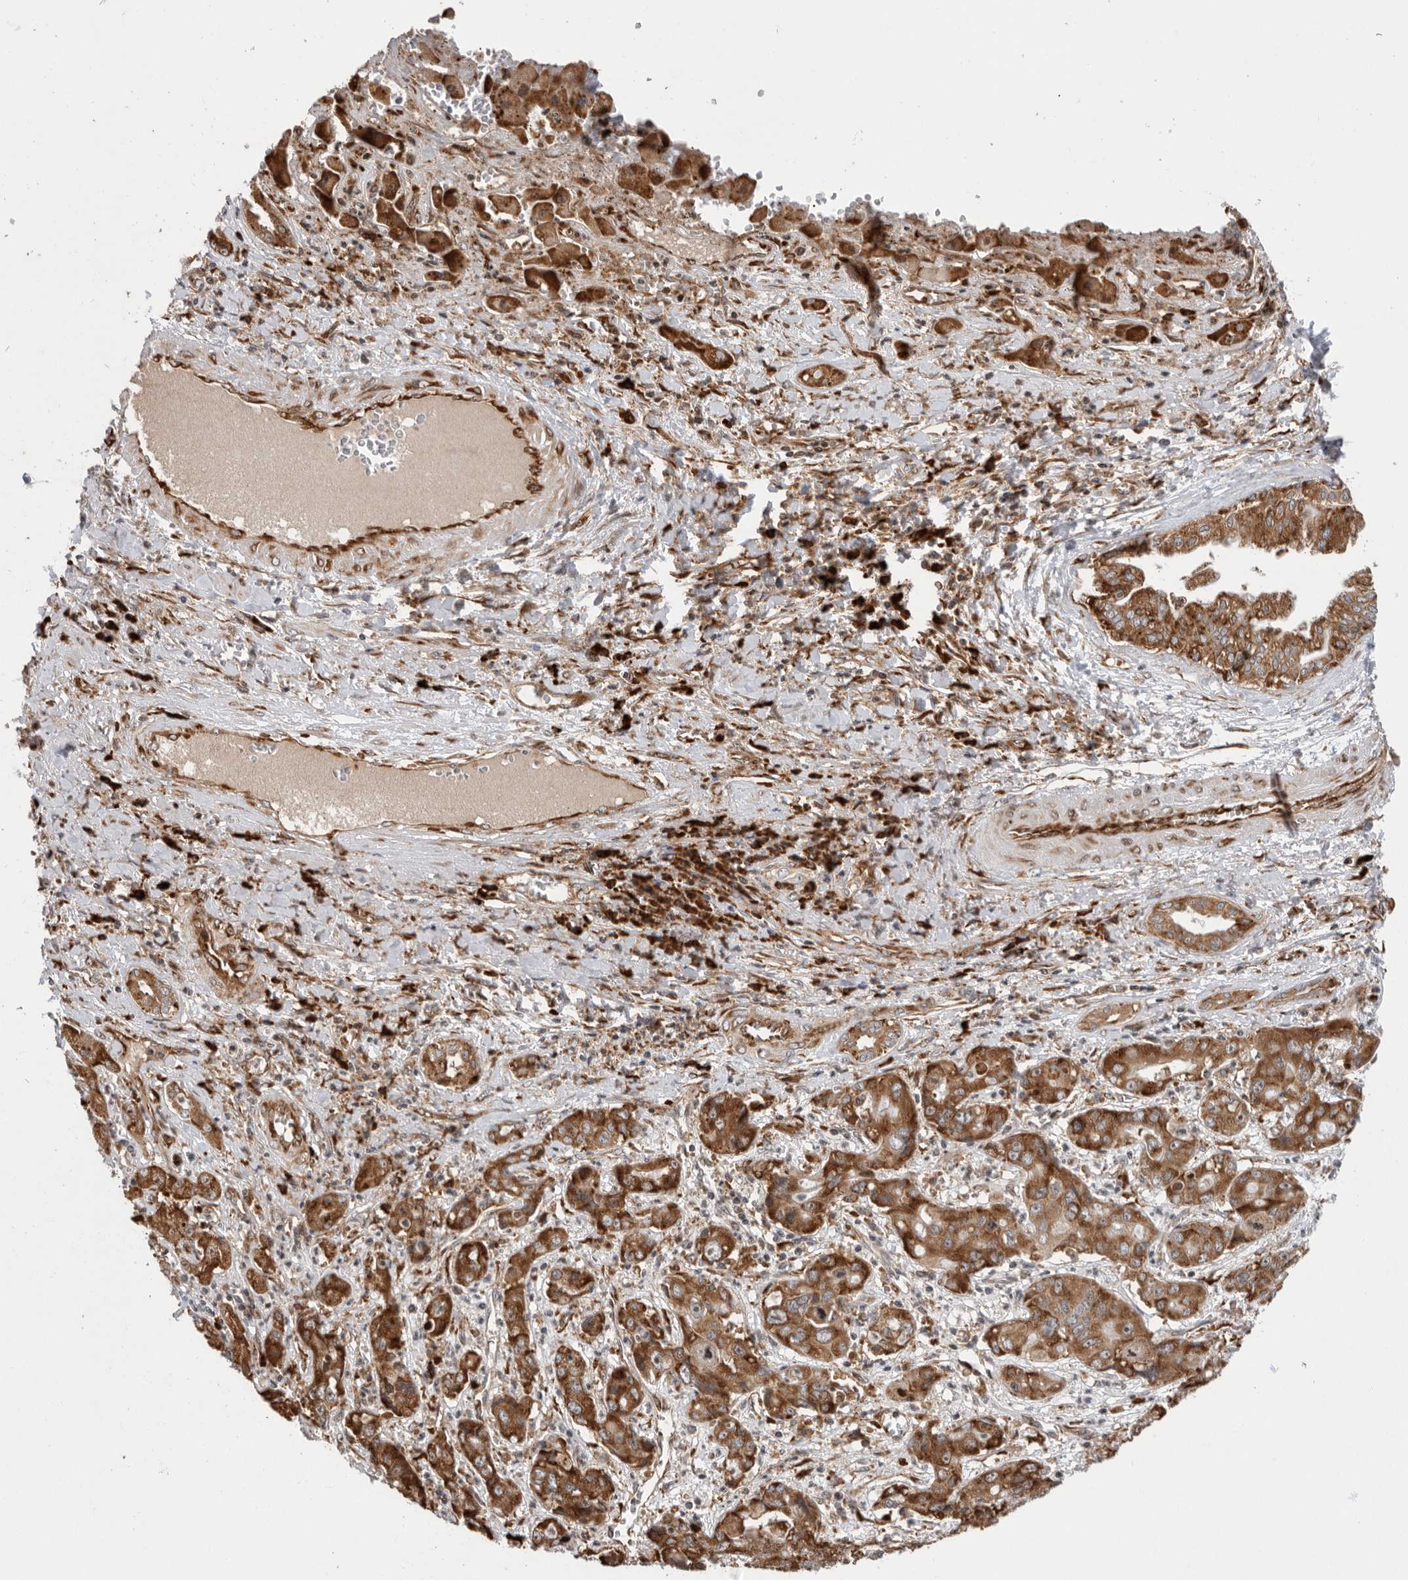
{"staining": {"intensity": "moderate", "quantity": ">75%", "location": "cytoplasmic/membranous"}, "tissue": "liver cancer", "cell_type": "Tumor cells", "image_type": "cancer", "snomed": [{"axis": "morphology", "description": "Cholangiocarcinoma"}, {"axis": "topography", "description": "Liver"}], "caption": "A high-resolution histopathology image shows immunohistochemistry staining of cholangiocarcinoma (liver), which reveals moderate cytoplasmic/membranous expression in about >75% of tumor cells.", "gene": "FZD3", "patient": {"sex": "male", "age": 67}}